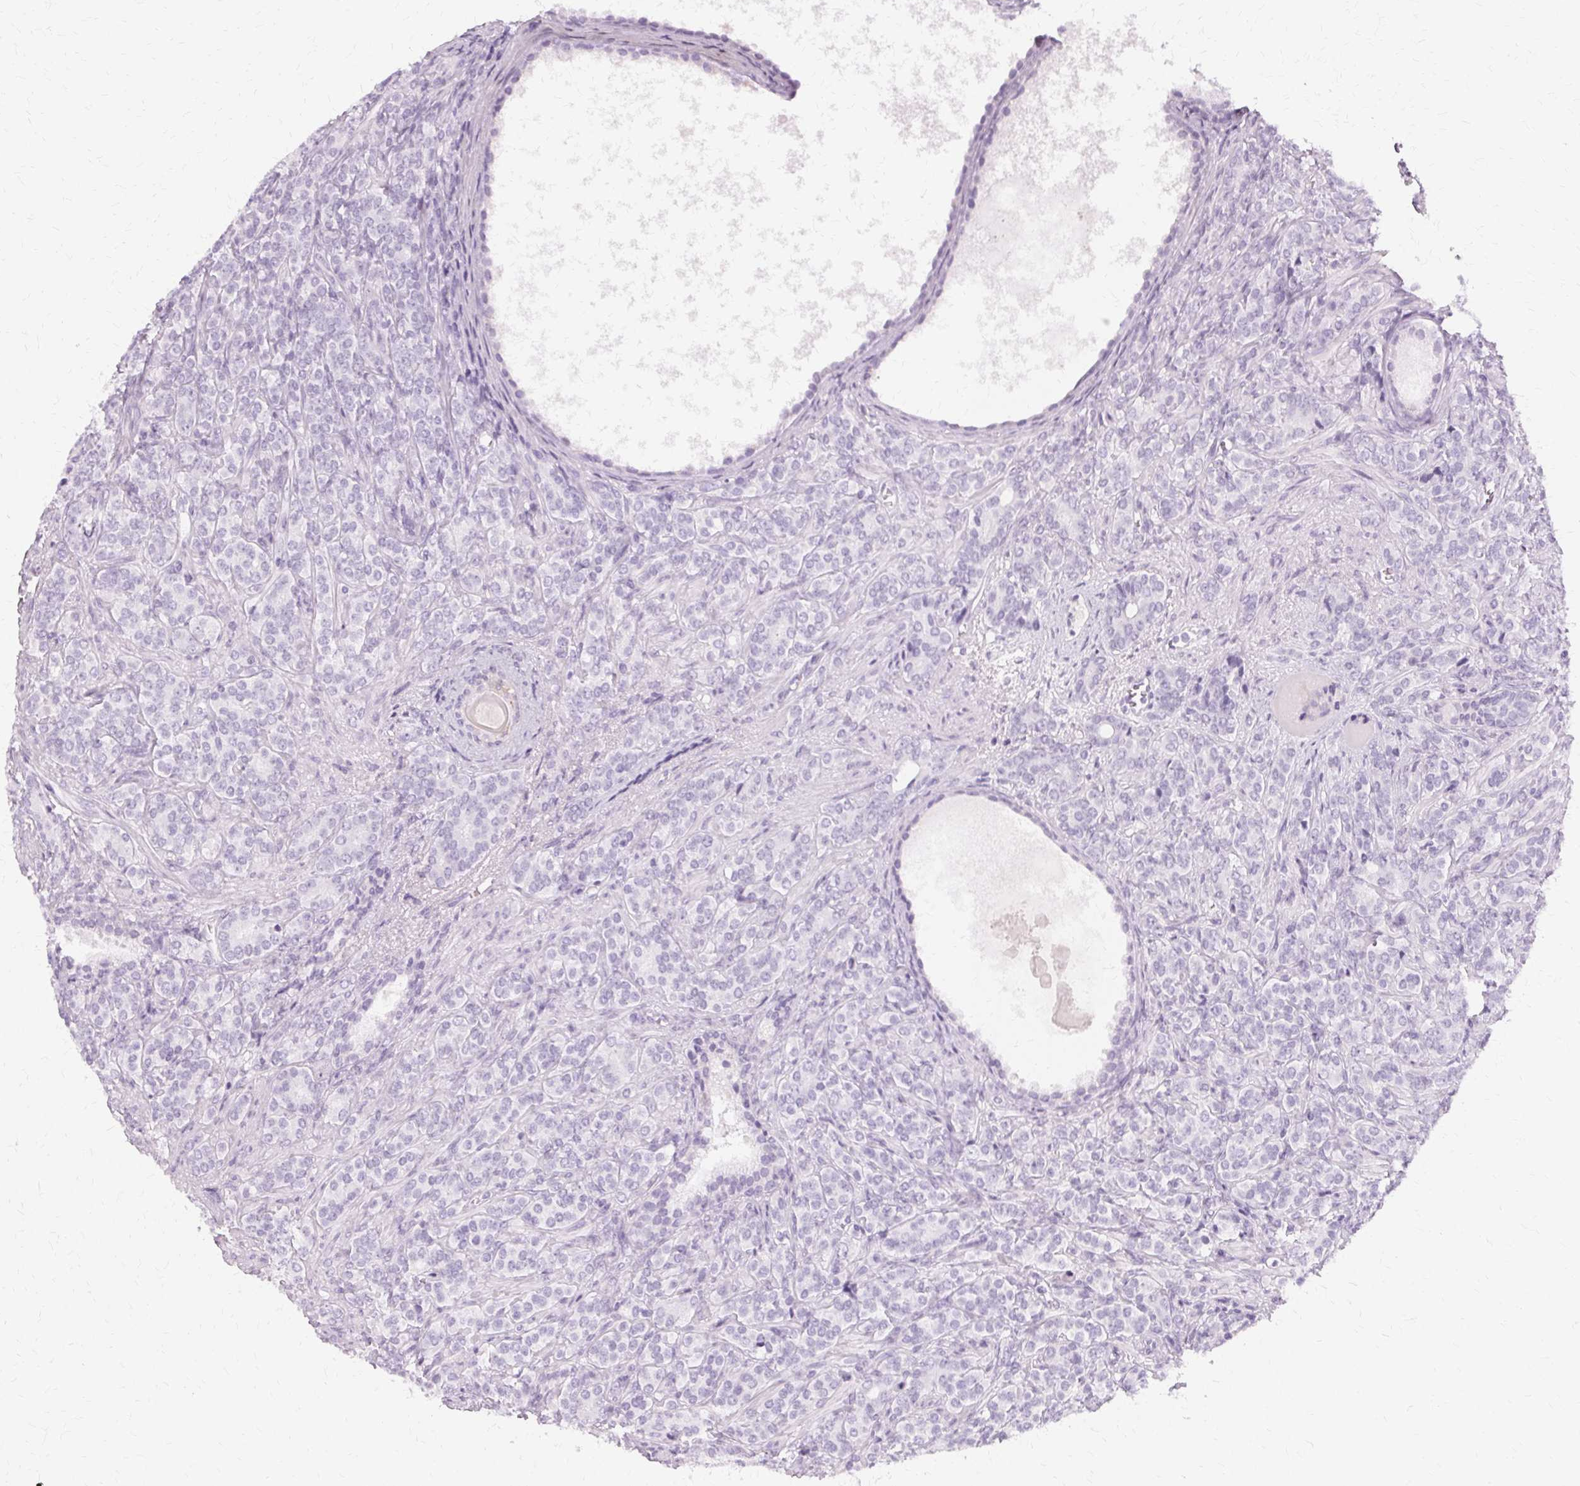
{"staining": {"intensity": "negative", "quantity": "none", "location": "none"}, "tissue": "prostate cancer", "cell_type": "Tumor cells", "image_type": "cancer", "snomed": [{"axis": "morphology", "description": "Adenocarcinoma, High grade"}, {"axis": "topography", "description": "Prostate"}], "caption": "Immunohistochemical staining of high-grade adenocarcinoma (prostate) exhibits no significant expression in tumor cells.", "gene": "KRT6C", "patient": {"sex": "male", "age": 84}}